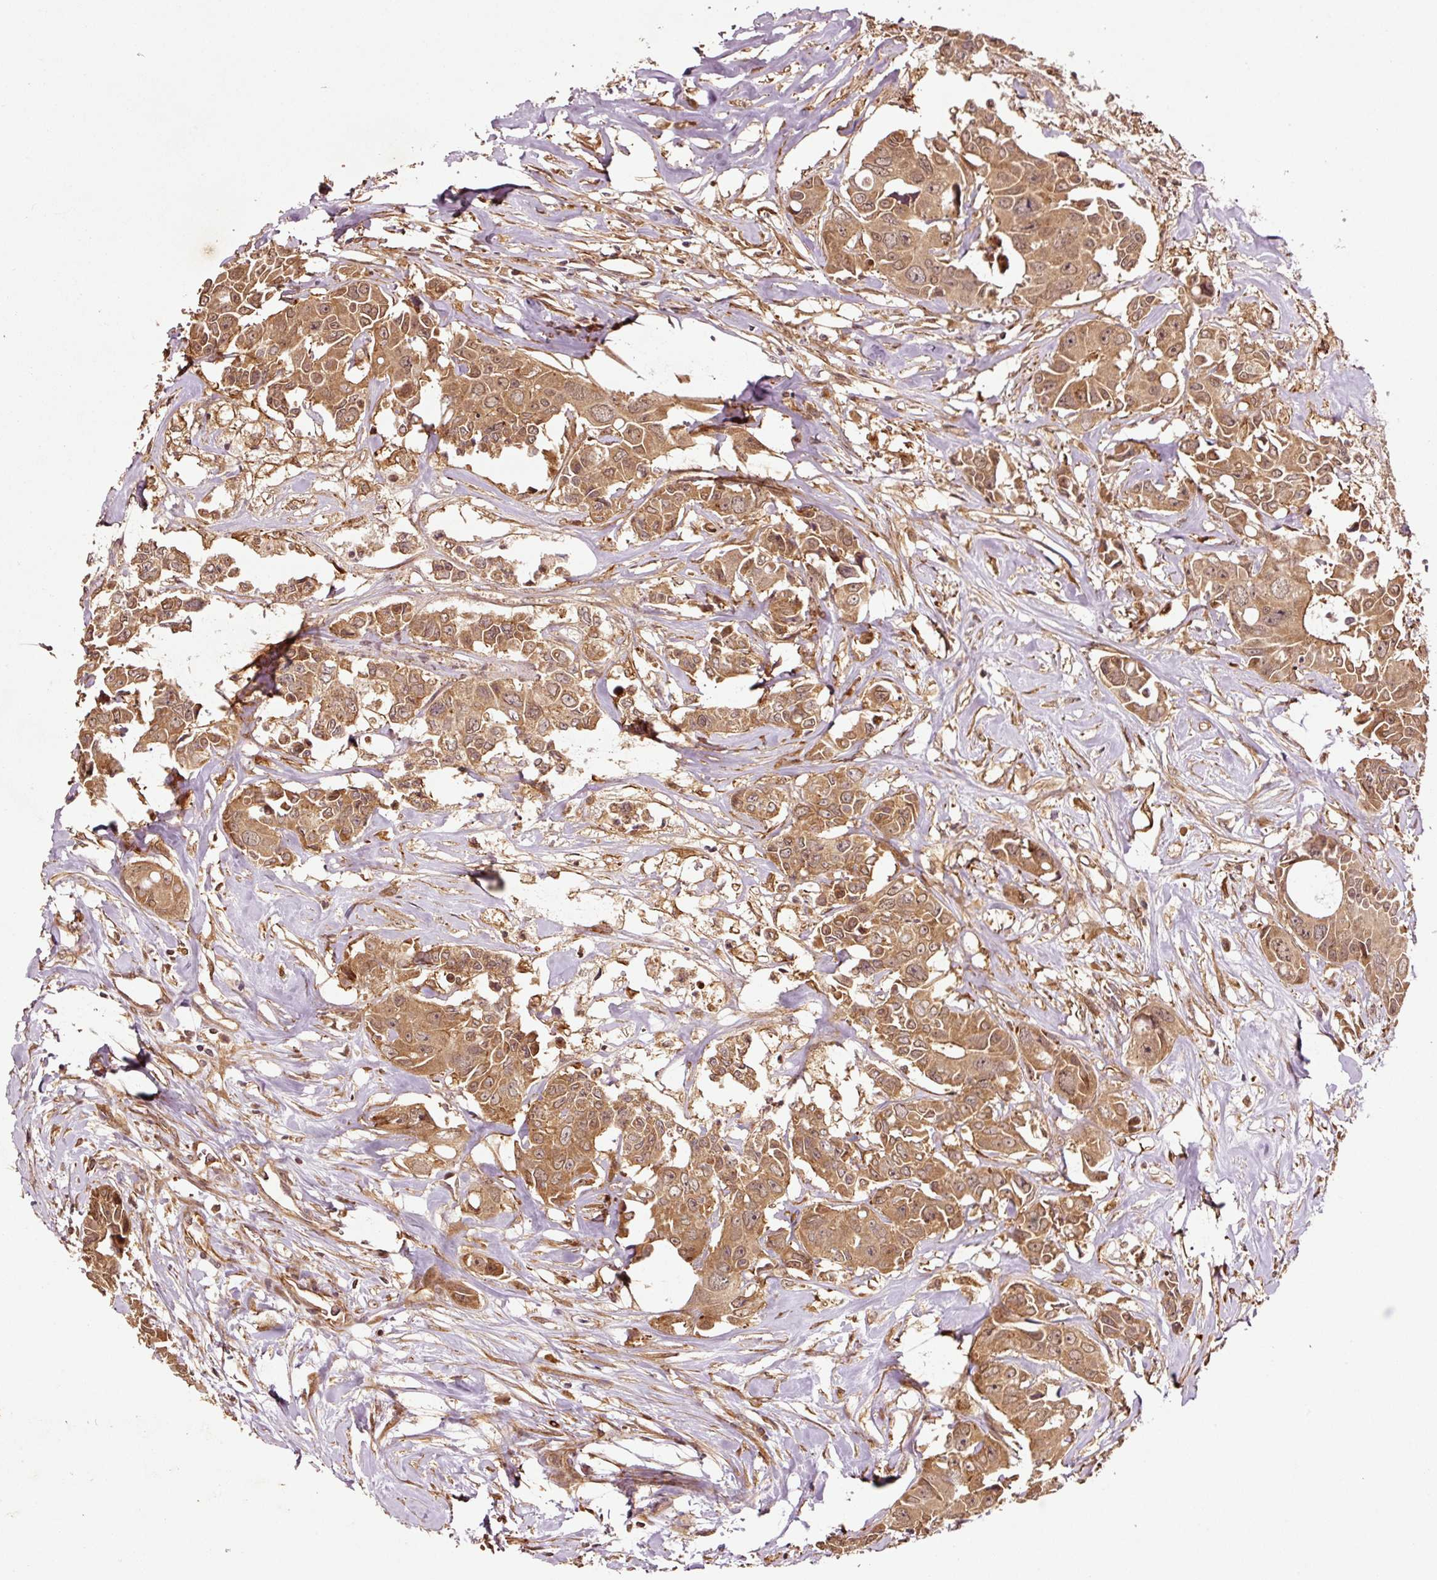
{"staining": {"intensity": "moderate", "quantity": ">75%", "location": "cytoplasmic/membranous,nuclear"}, "tissue": "colorectal cancer", "cell_type": "Tumor cells", "image_type": "cancer", "snomed": [{"axis": "morphology", "description": "Adenocarcinoma, NOS"}, {"axis": "topography", "description": "Rectum"}], "caption": "An immunohistochemistry micrograph of tumor tissue is shown. Protein staining in brown labels moderate cytoplasmic/membranous and nuclear positivity in colorectal adenocarcinoma within tumor cells.", "gene": "OXER1", "patient": {"sex": "male", "age": 87}}